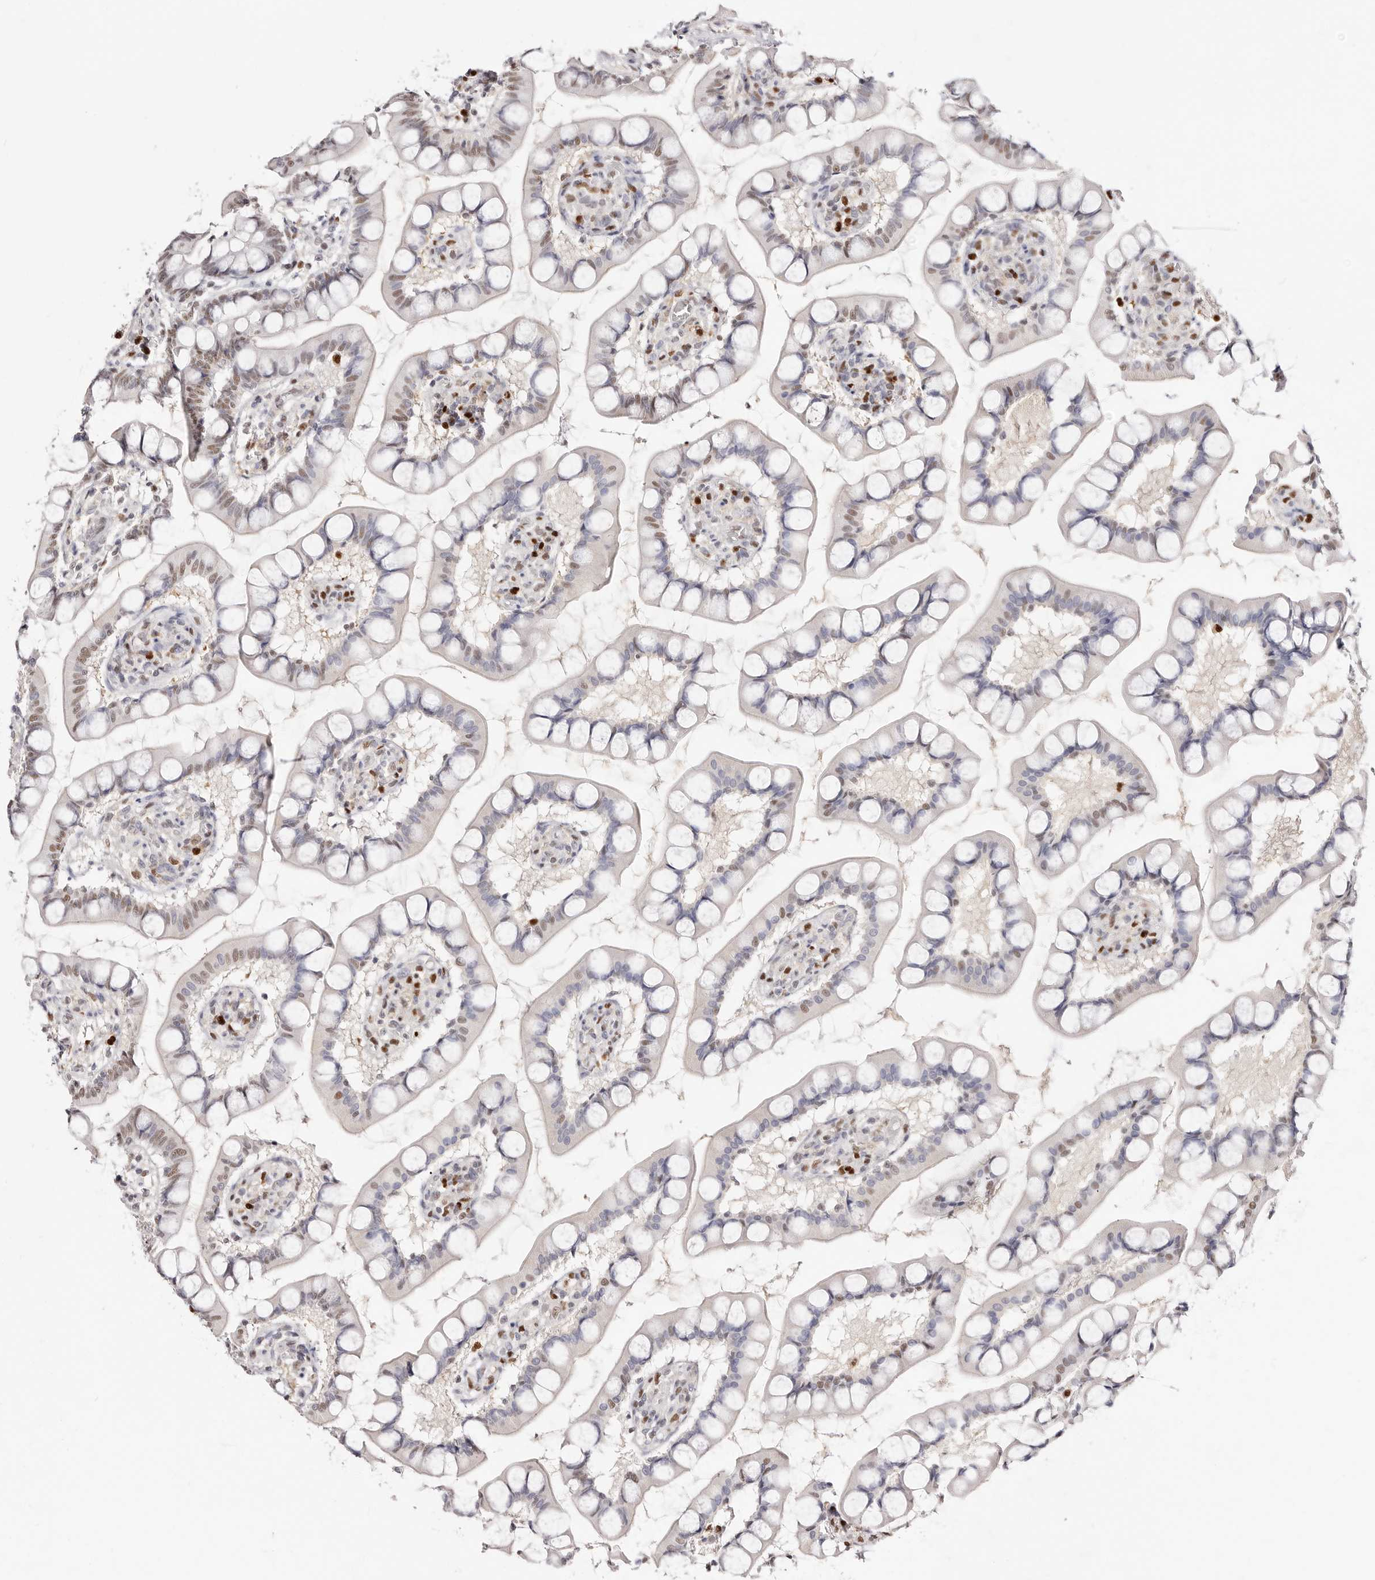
{"staining": {"intensity": "moderate", "quantity": "25%-75%", "location": "nuclear"}, "tissue": "small intestine", "cell_type": "Glandular cells", "image_type": "normal", "snomed": [{"axis": "morphology", "description": "Normal tissue, NOS"}, {"axis": "topography", "description": "Small intestine"}], "caption": "The image exhibits staining of normal small intestine, revealing moderate nuclear protein expression (brown color) within glandular cells. (DAB (3,3'-diaminobenzidine) IHC, brown staining for protein, blue staining for nuclei).", "gene": "TKT", "patient": {"sex": "male", "age": 52}}